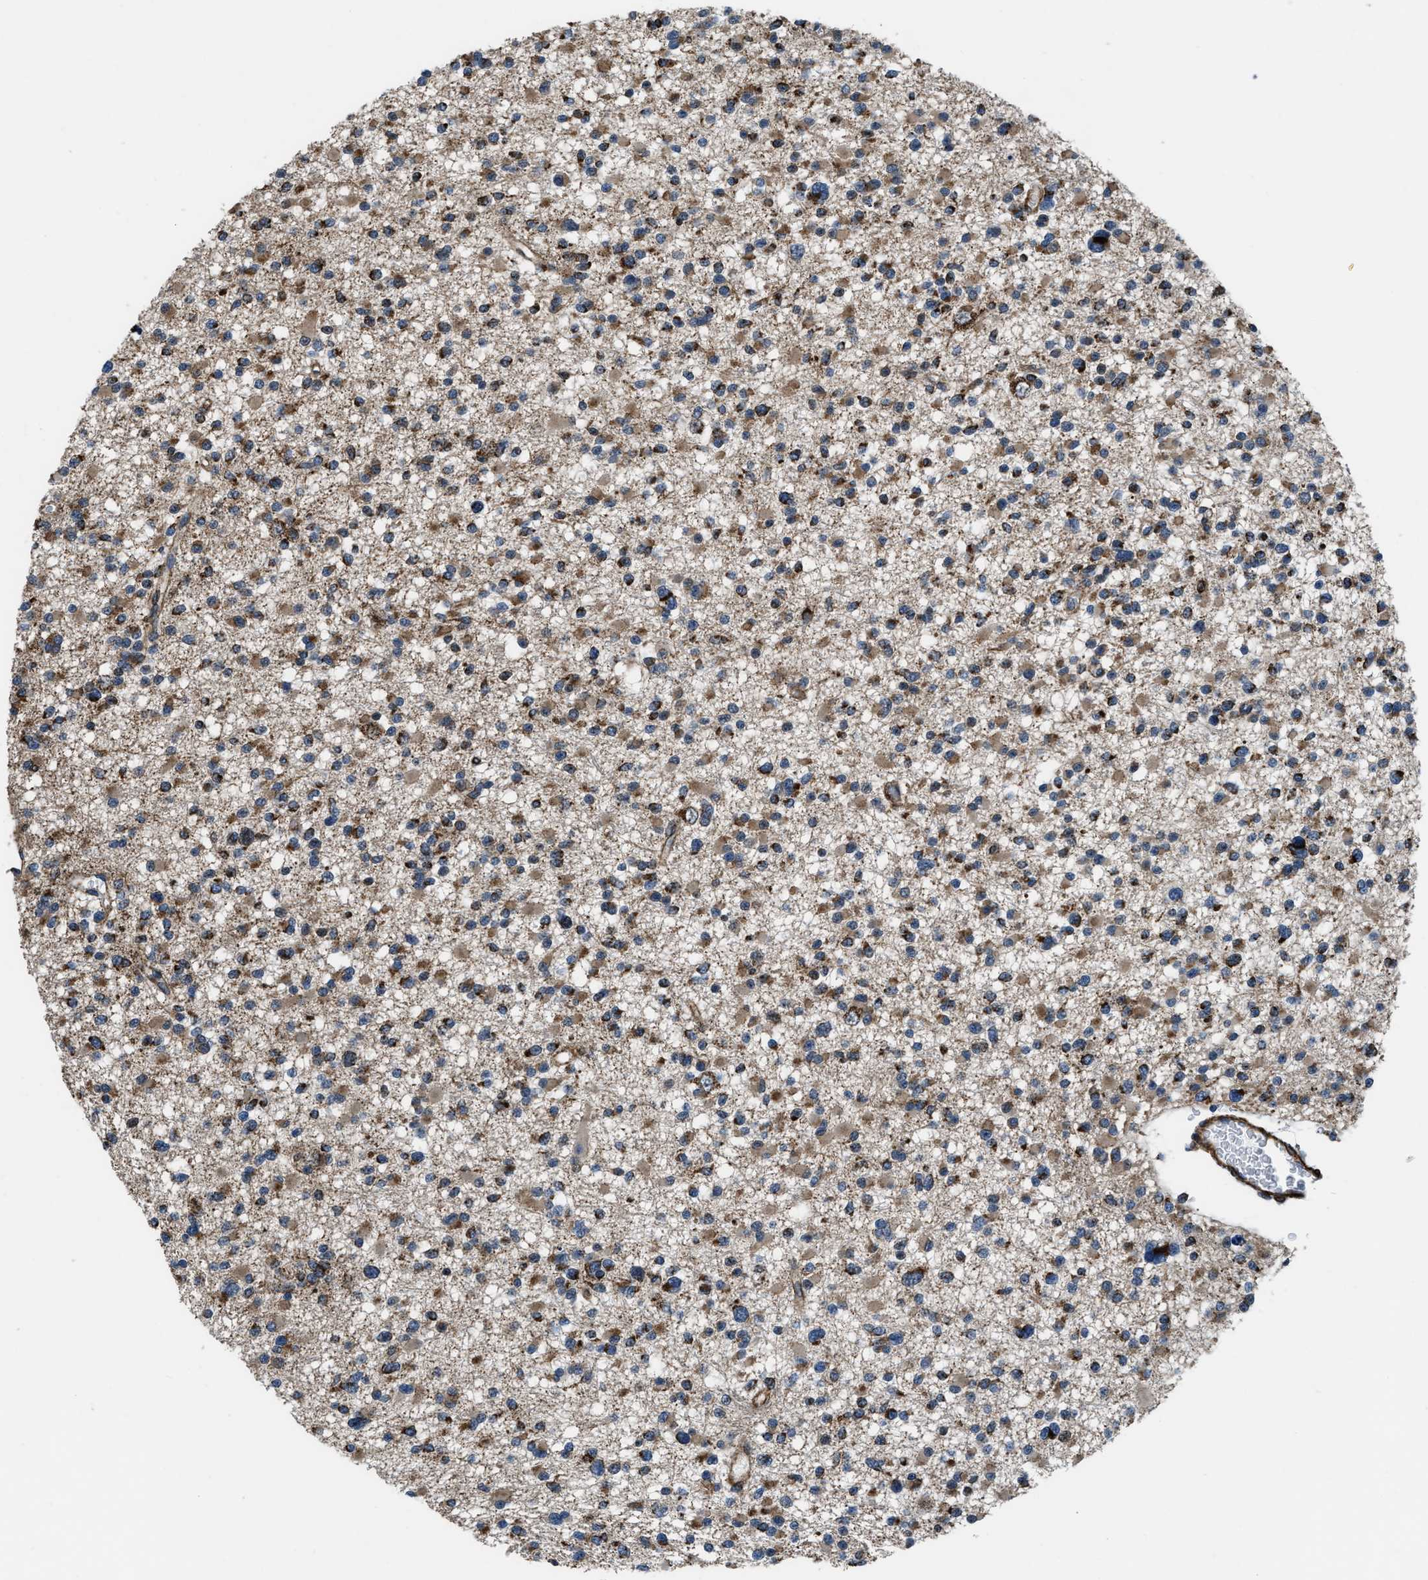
{"staining": {"intensity": "moderate", "quantity": ">75%", "location": "cytoplasmic/membranous"}, "tissue": "glioma", "cell_type": "Tumor cells", "image_type": "cancer", "snomed": [{"axis": "morphology", "description": "Glioma, malignant, Low grade"}, {"axis": "topography", "description": "Brain"}], "caption": "A photomicrograph of human low-grade glioma (malignant) stained for a protein displays moderate cytoplasmic/membranous brown staining in tumor cells. (DAB (3,3'-diaminobenzidine) IHC with brightfield microscopy, high magnification).", "gene": "GSDME", "patient": {"sex": "female", "age": 22}}